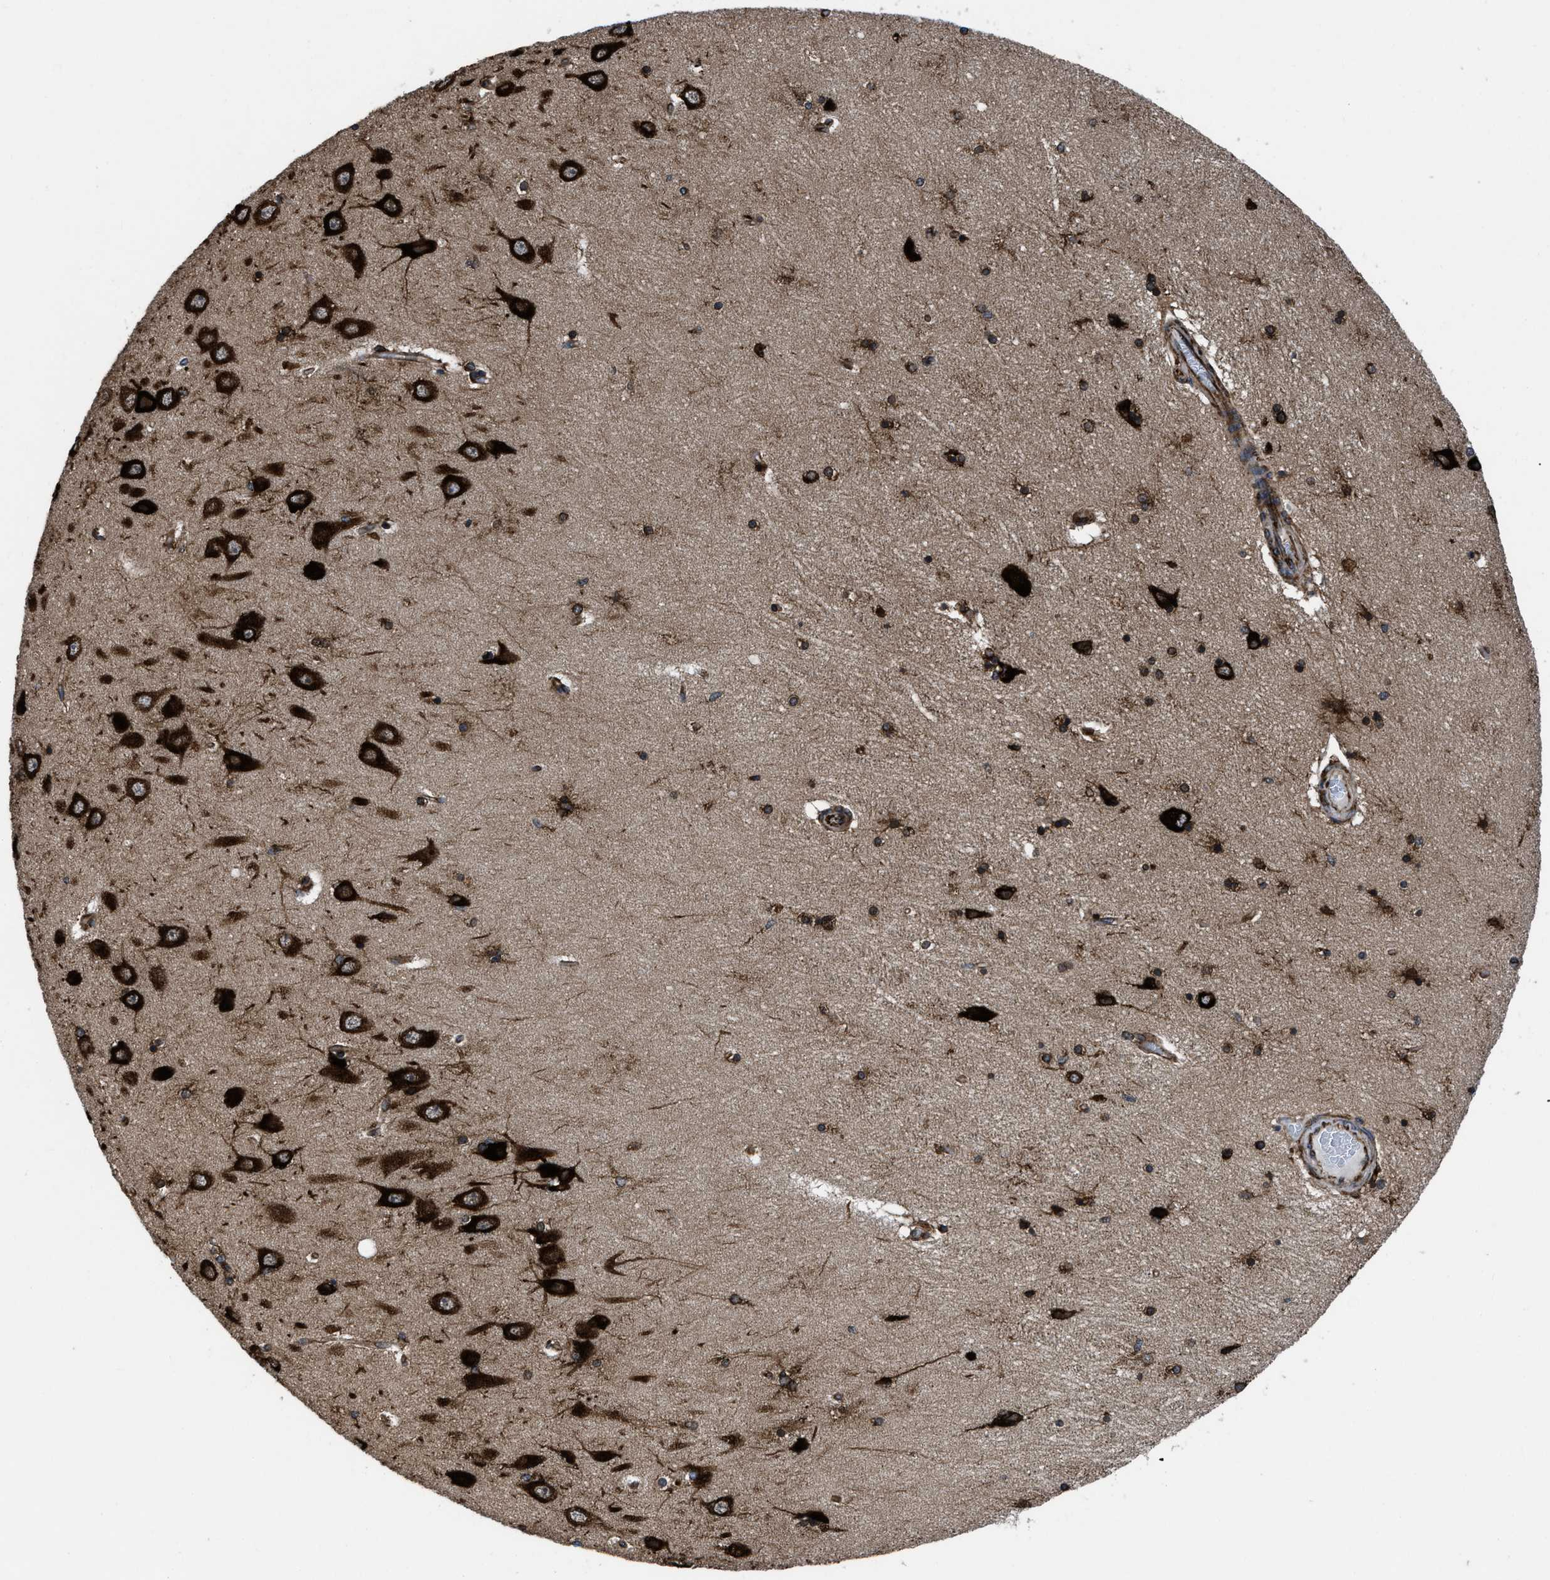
{"staining": {"intensity": "strong", "quantity": "25%-75%", "location": "cytoplasmic/membranous"}, "tissue": "hippocampus", "cell_type": "Glial cells", "image_type": "normal", "snomed": [{"axis": "morphology", "description": "Normal tissue, NOS"}, {"axis": "topography", "description": "Hippocampus"}], "caption": "A brown stain labels strong cytoplasmic/membranous staining of a protein in glial cells of benign human hippocampus.", "gene": "CAPRIN1", "patient": {"sex": "female", "age": 54}}